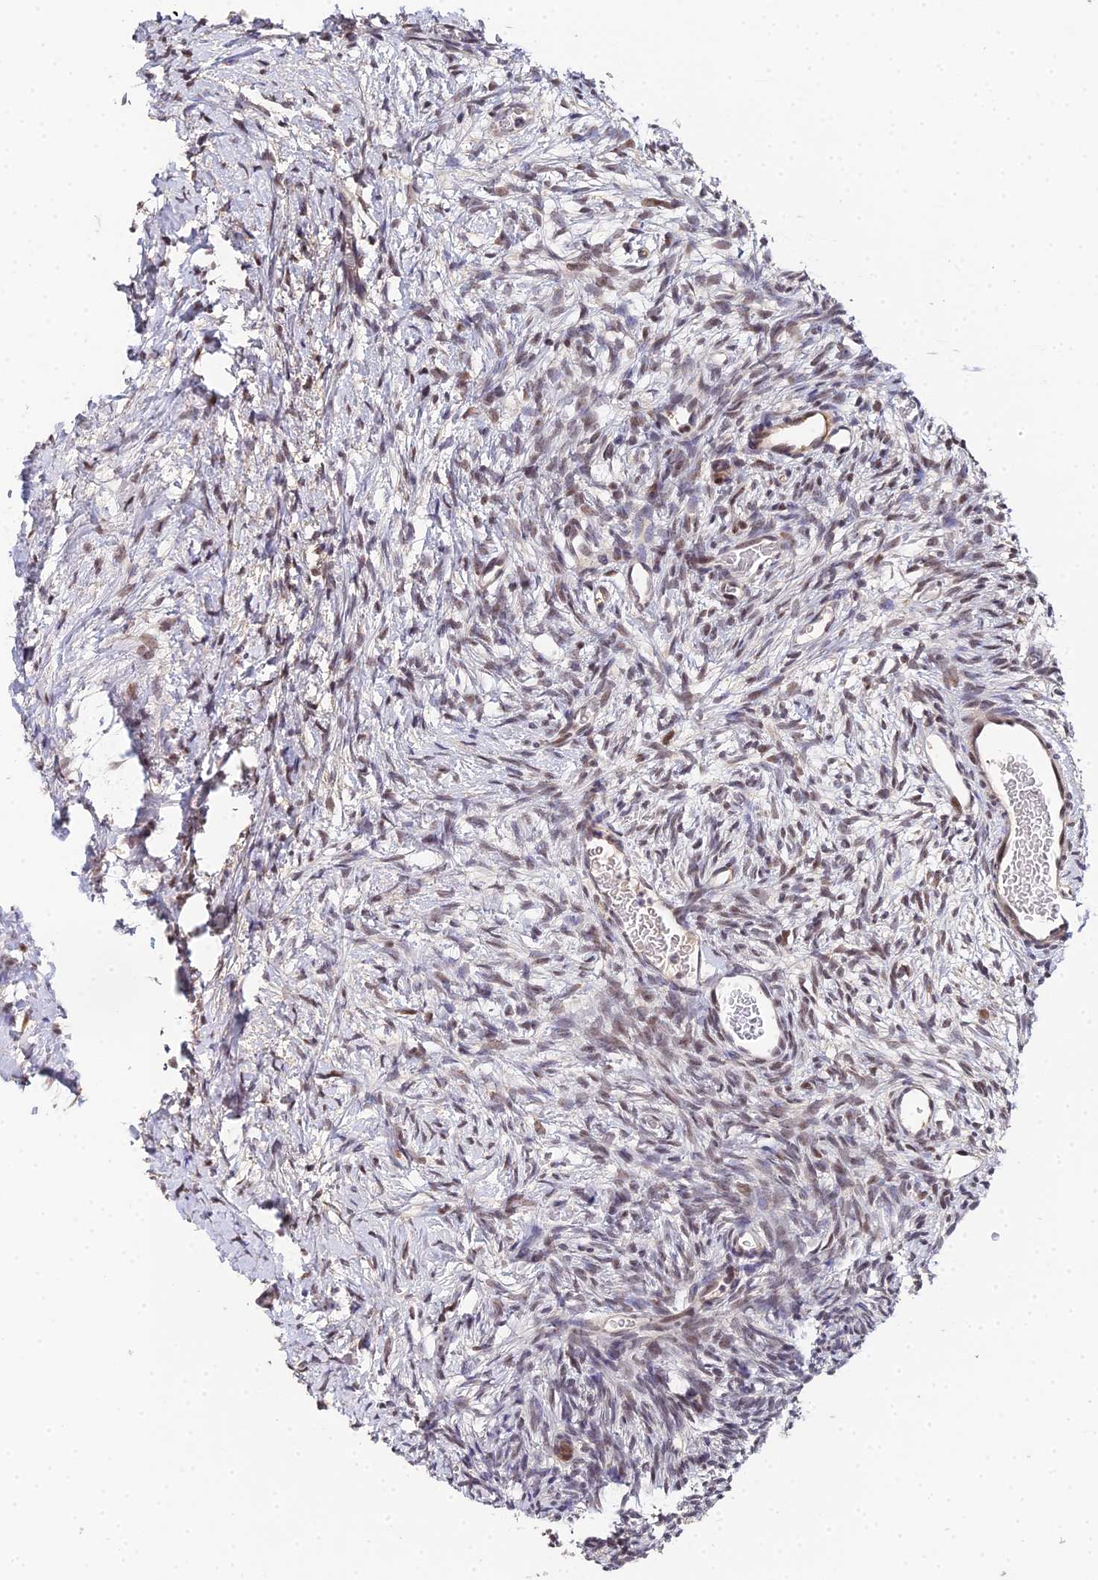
{"staining": {"intensity": "weak", "quantity": "25%-75%", "location": "nuclear"}, "tissue": "ovary", "cell_type": "Ovarian stroma cells", "image_type": "normal", "snomed": [{"axis": "morphology", "description": "Normal tissue, NOS"}, {"axis": "topography", "description": "Ovary"}], "caption": "An image of human ovary stained for a protein shows weak nuclear brown staining in ovarian stroma cells. (IHC, brightfield microscopy, high magnification).", "gene": "BIVM", "patient": {"sex": "female", "age": 39}}